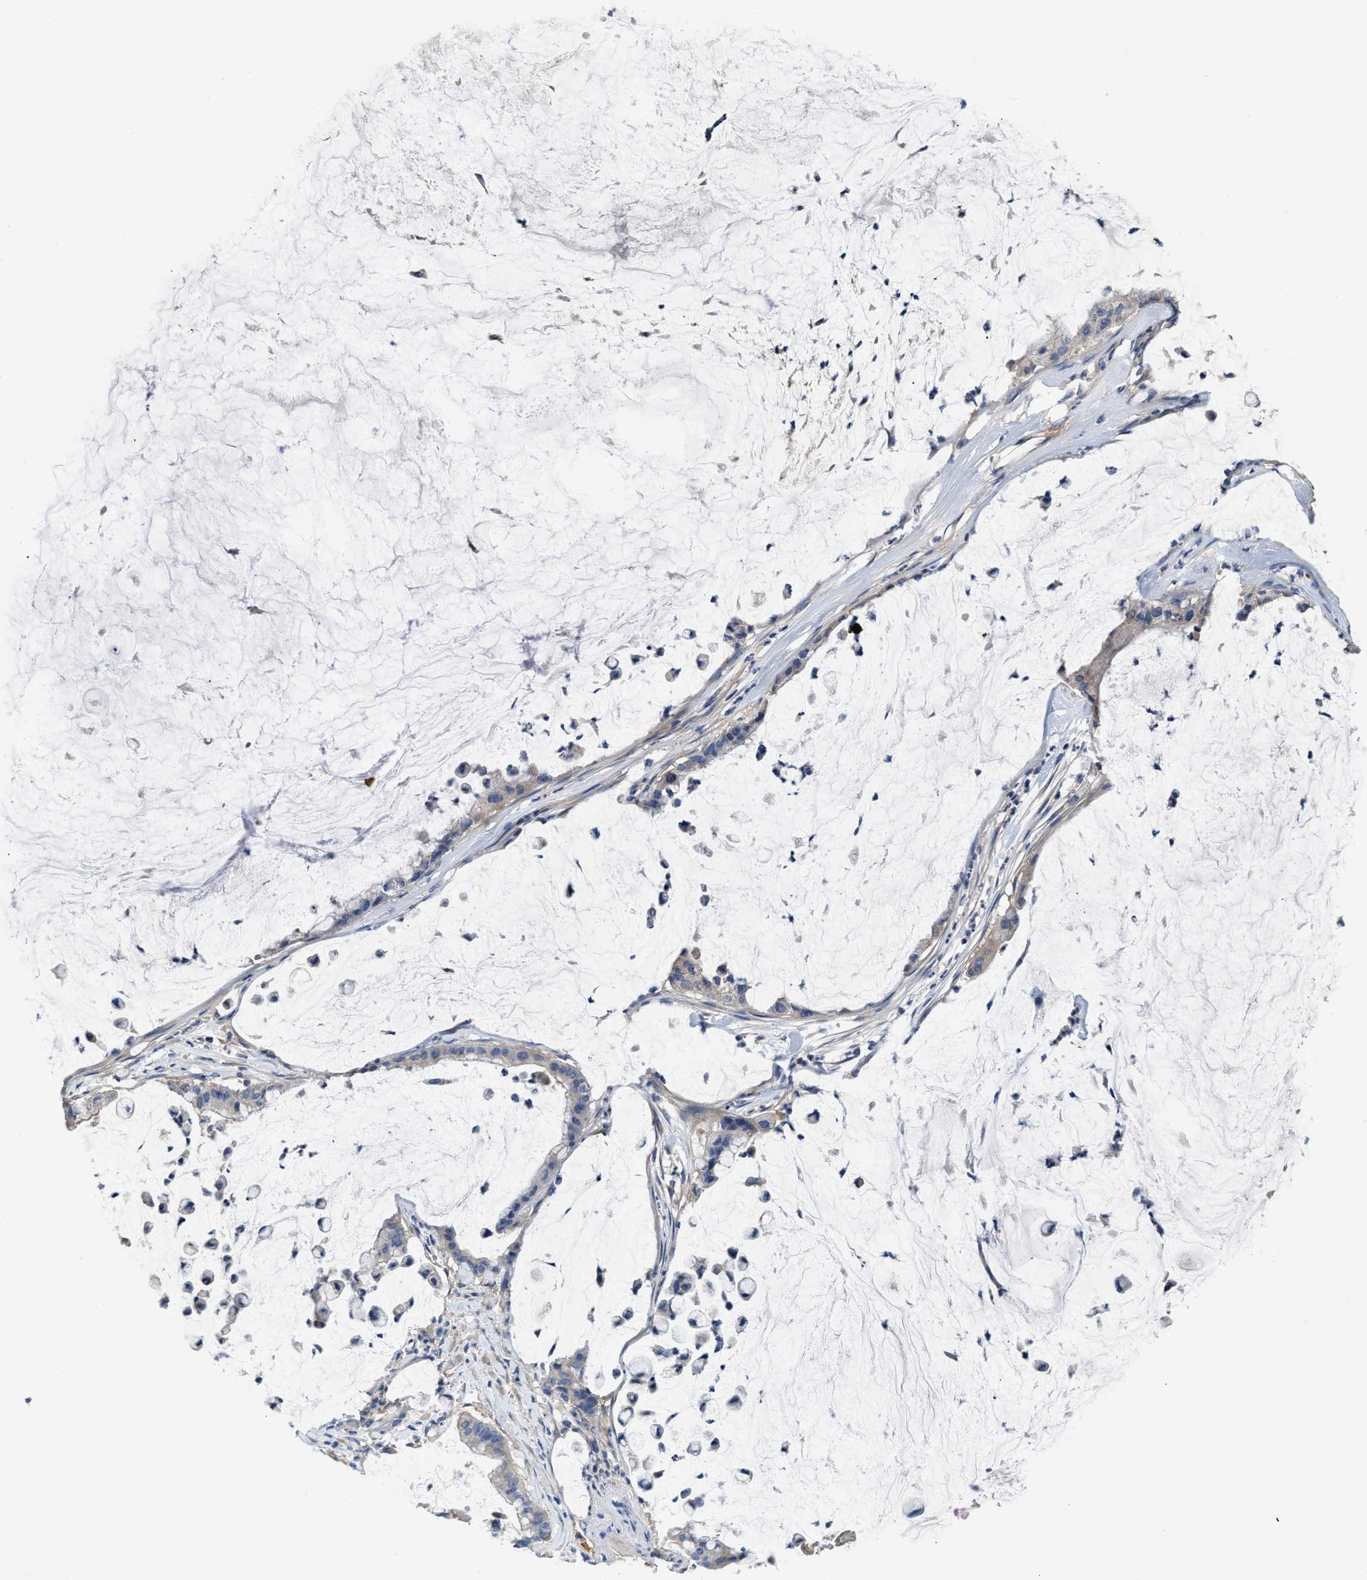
{"staining": {"intensity": "negative", "quantity": "none", "location": "none"}, "tissue": "pancreatic cancer", "cell_type": "Tumor cells", "image_type": "cancer", "snomed": [{"axis": "morphology", "description": "Adenocarcinoma, NOS"}, {"axis": "topography", "description": "Pancreas"}], "caption": "Tumor cells are negative for brown protein staining in pancreatic cancer.", "gene": "C1S", "patient": {"sex": "male", "age": 41}}